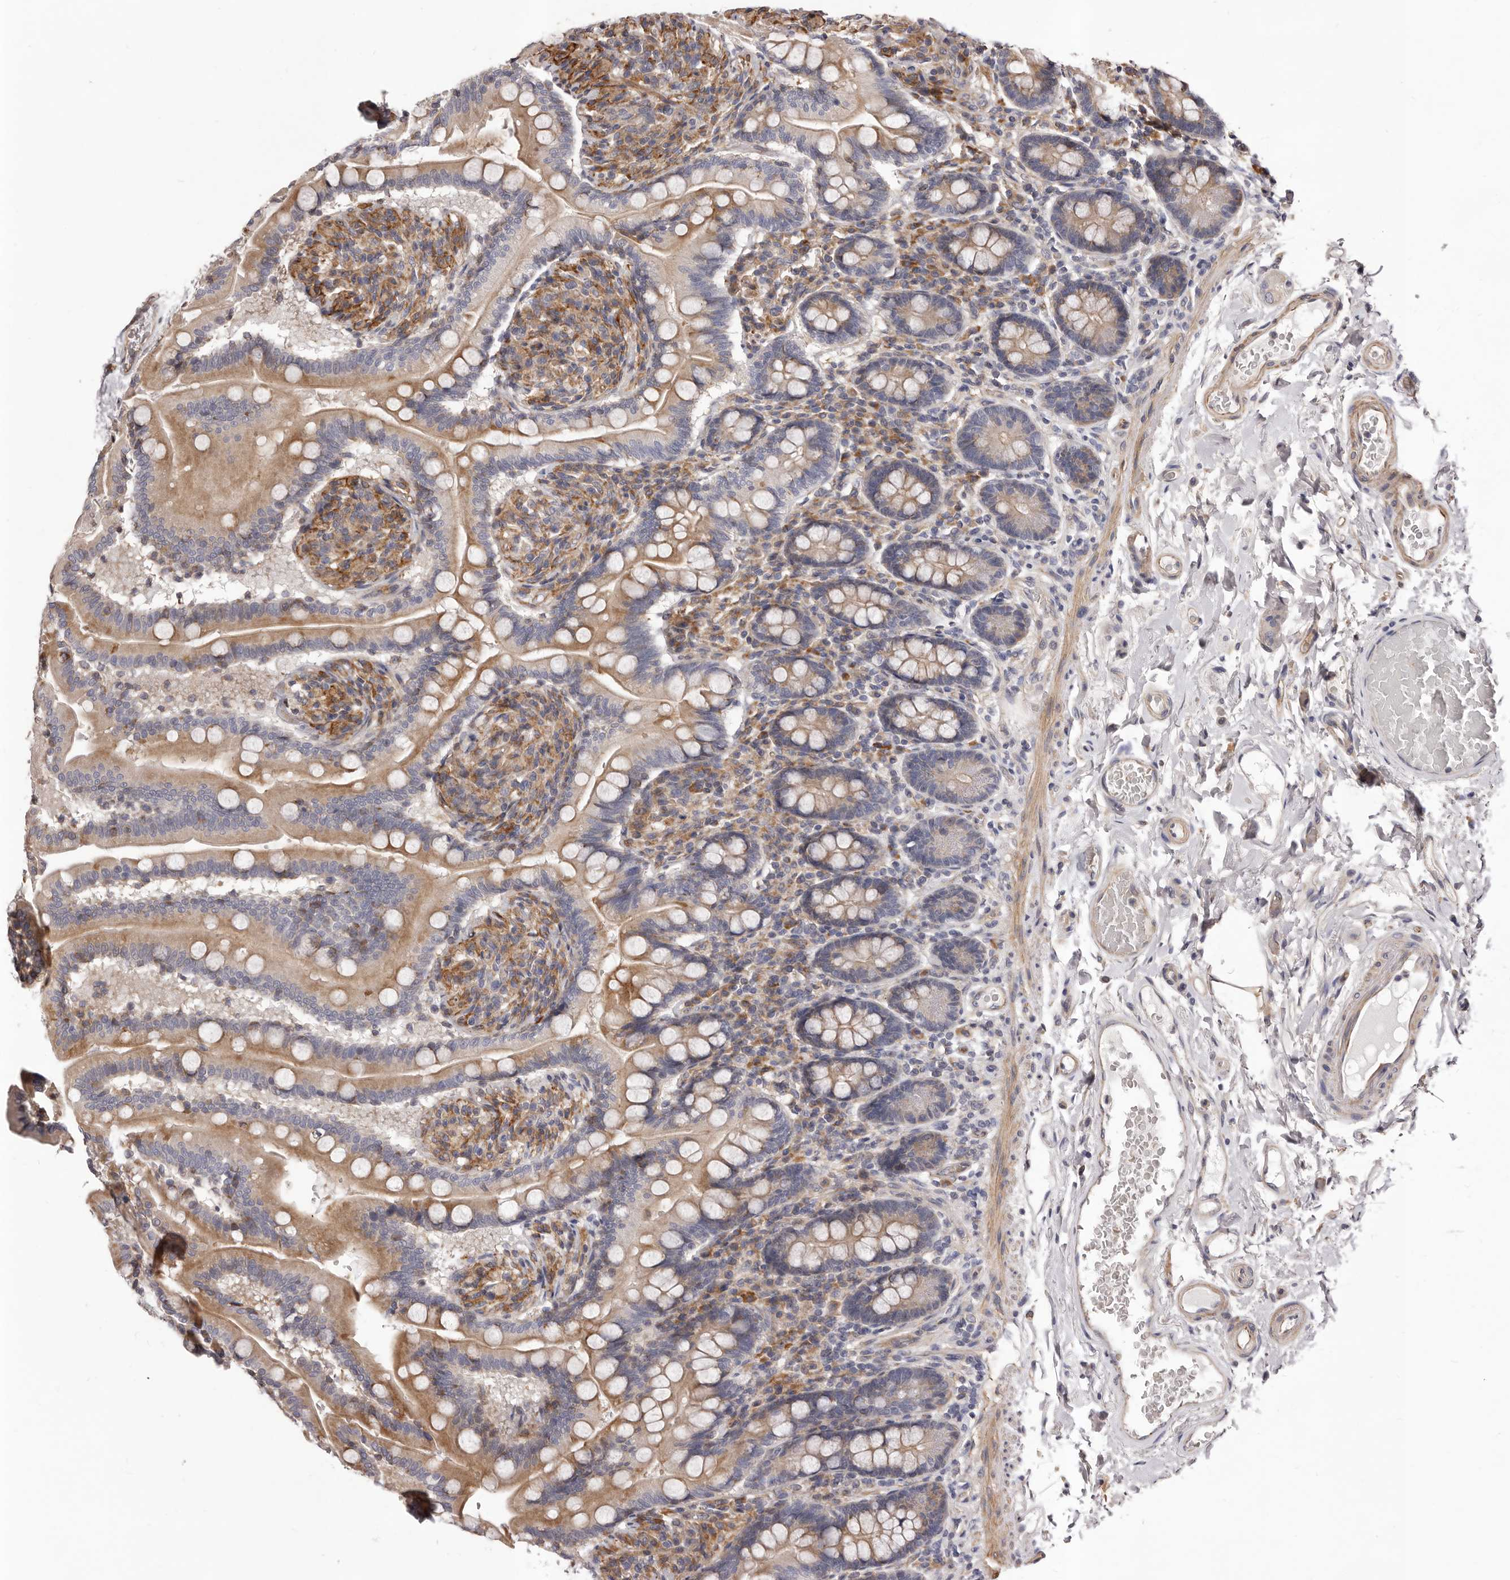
{"staining": {"intensity": "moderate", "quantity": ">75%", "location": "cytoplasmic/membranous"}, "tissue": "small intestine", "cell_type": "Glandular cells", "image_type": "normal", "snomed": [{"axis": "morphology", "description": "Normal tissue, NOS"}, {"axis": "topography", "description": "Small intestine"}], "caption": "DAB immunohistochemical staining of benign human small intestine shows moderate cytoplasmic/membranous protein staining in approximately >75% of glandular cells. Nuclei are stained in blue.", "gene": "ALPK1", "patient": {"sex": "female", "age": 64}}